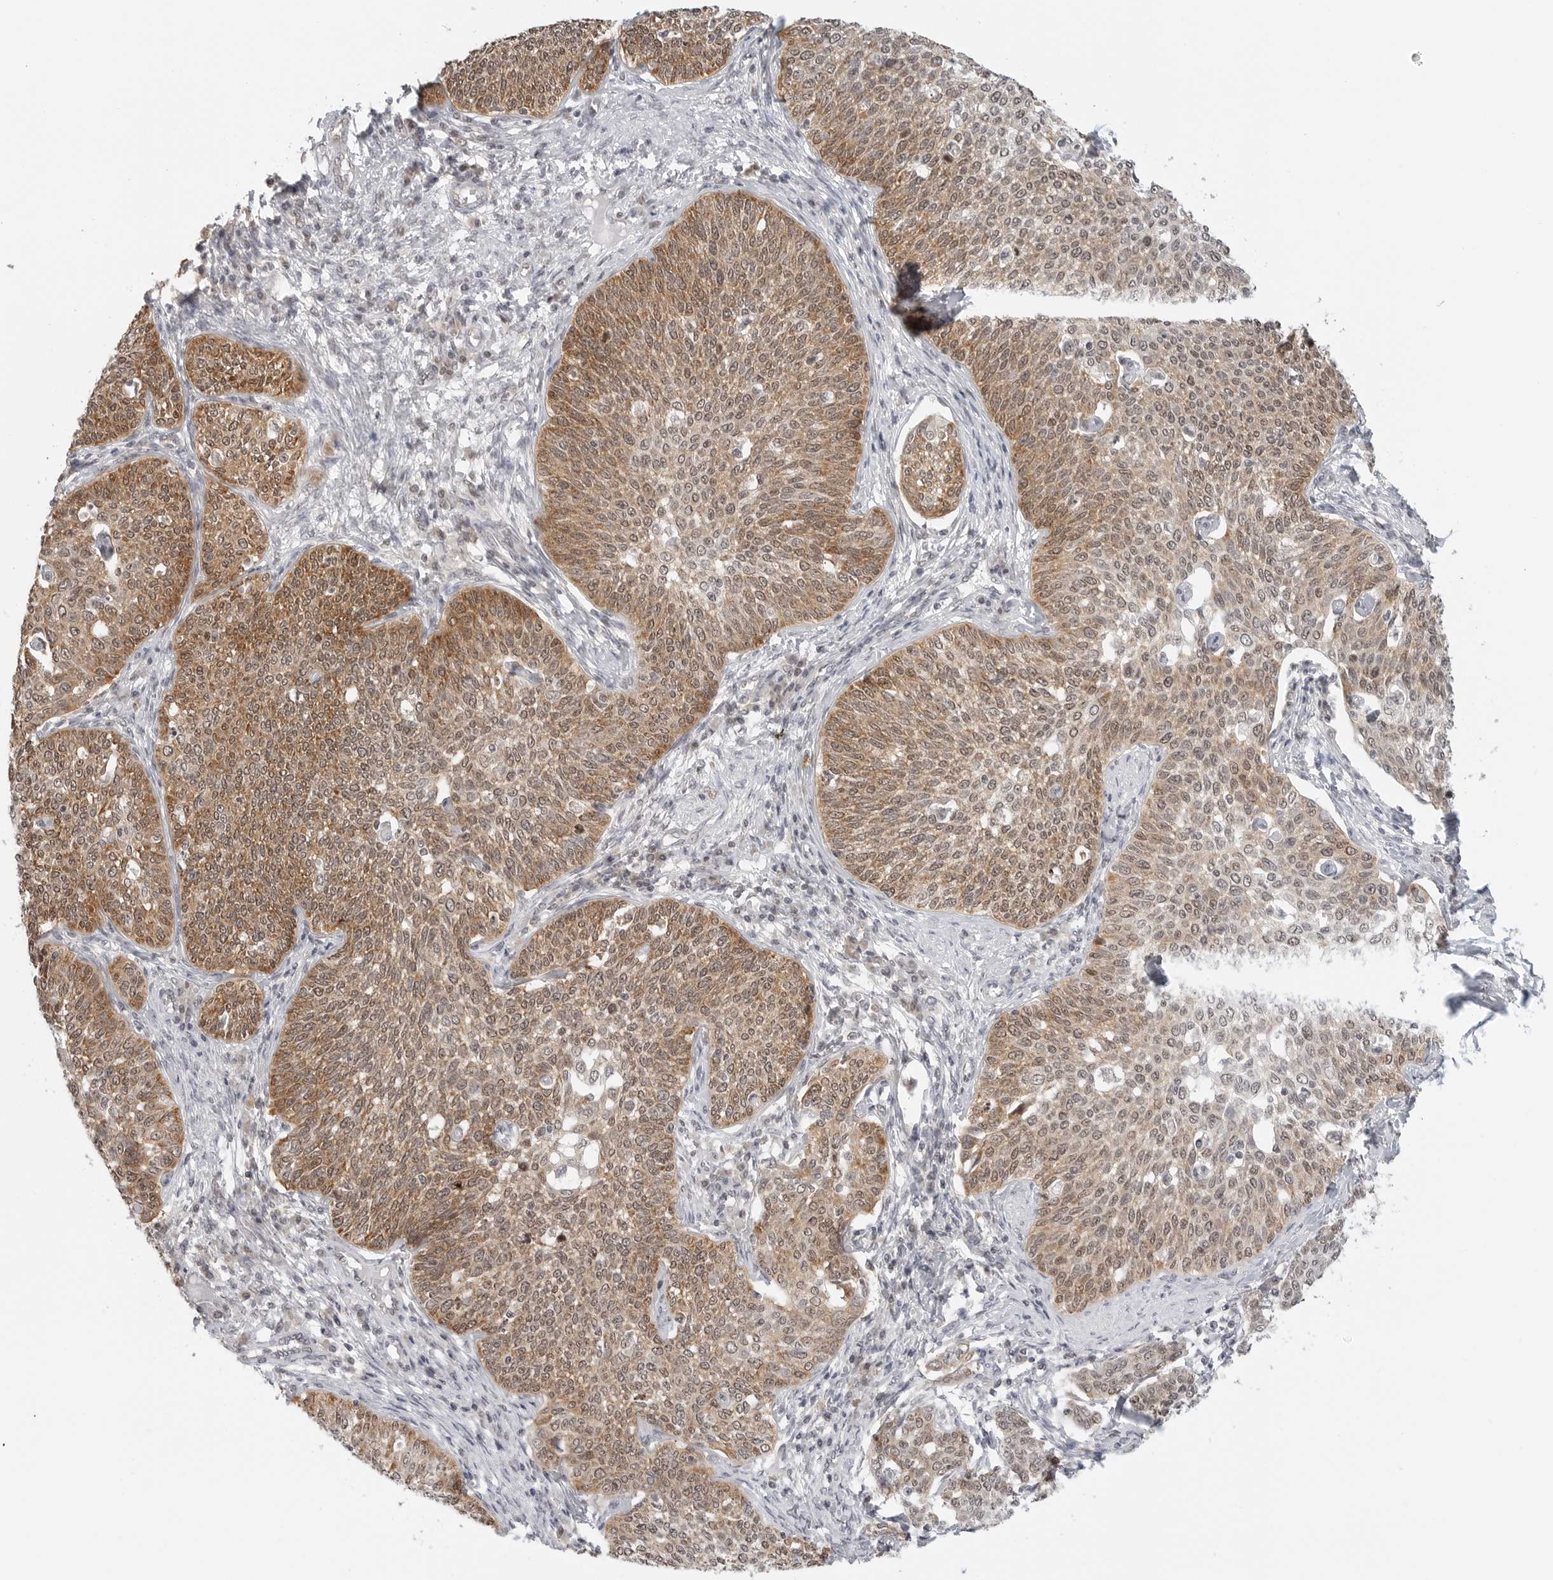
{"staining": {"intensity": "moderate", "quantity": ">75%", "location": "cytoplasmic/membranous,nuclear"}, "tissue": "cervical cancer", "cell_type": "Tumor cells", "image_type": "cancer", "snomed": [{"axis": "morphology", "description": "Squamous cell carcinoma, NOS"}, {"axis": "topography", "description": "Cervix"}], "caption": "About >75% of tumor cells in human cervical cancer reveal moderate cytoplasmic/membranous and nuclear protein staining as visualized by brown immunohistochemical staining.", "gene": "METAP1", "patient": {"sex": "female", "age": 34}}